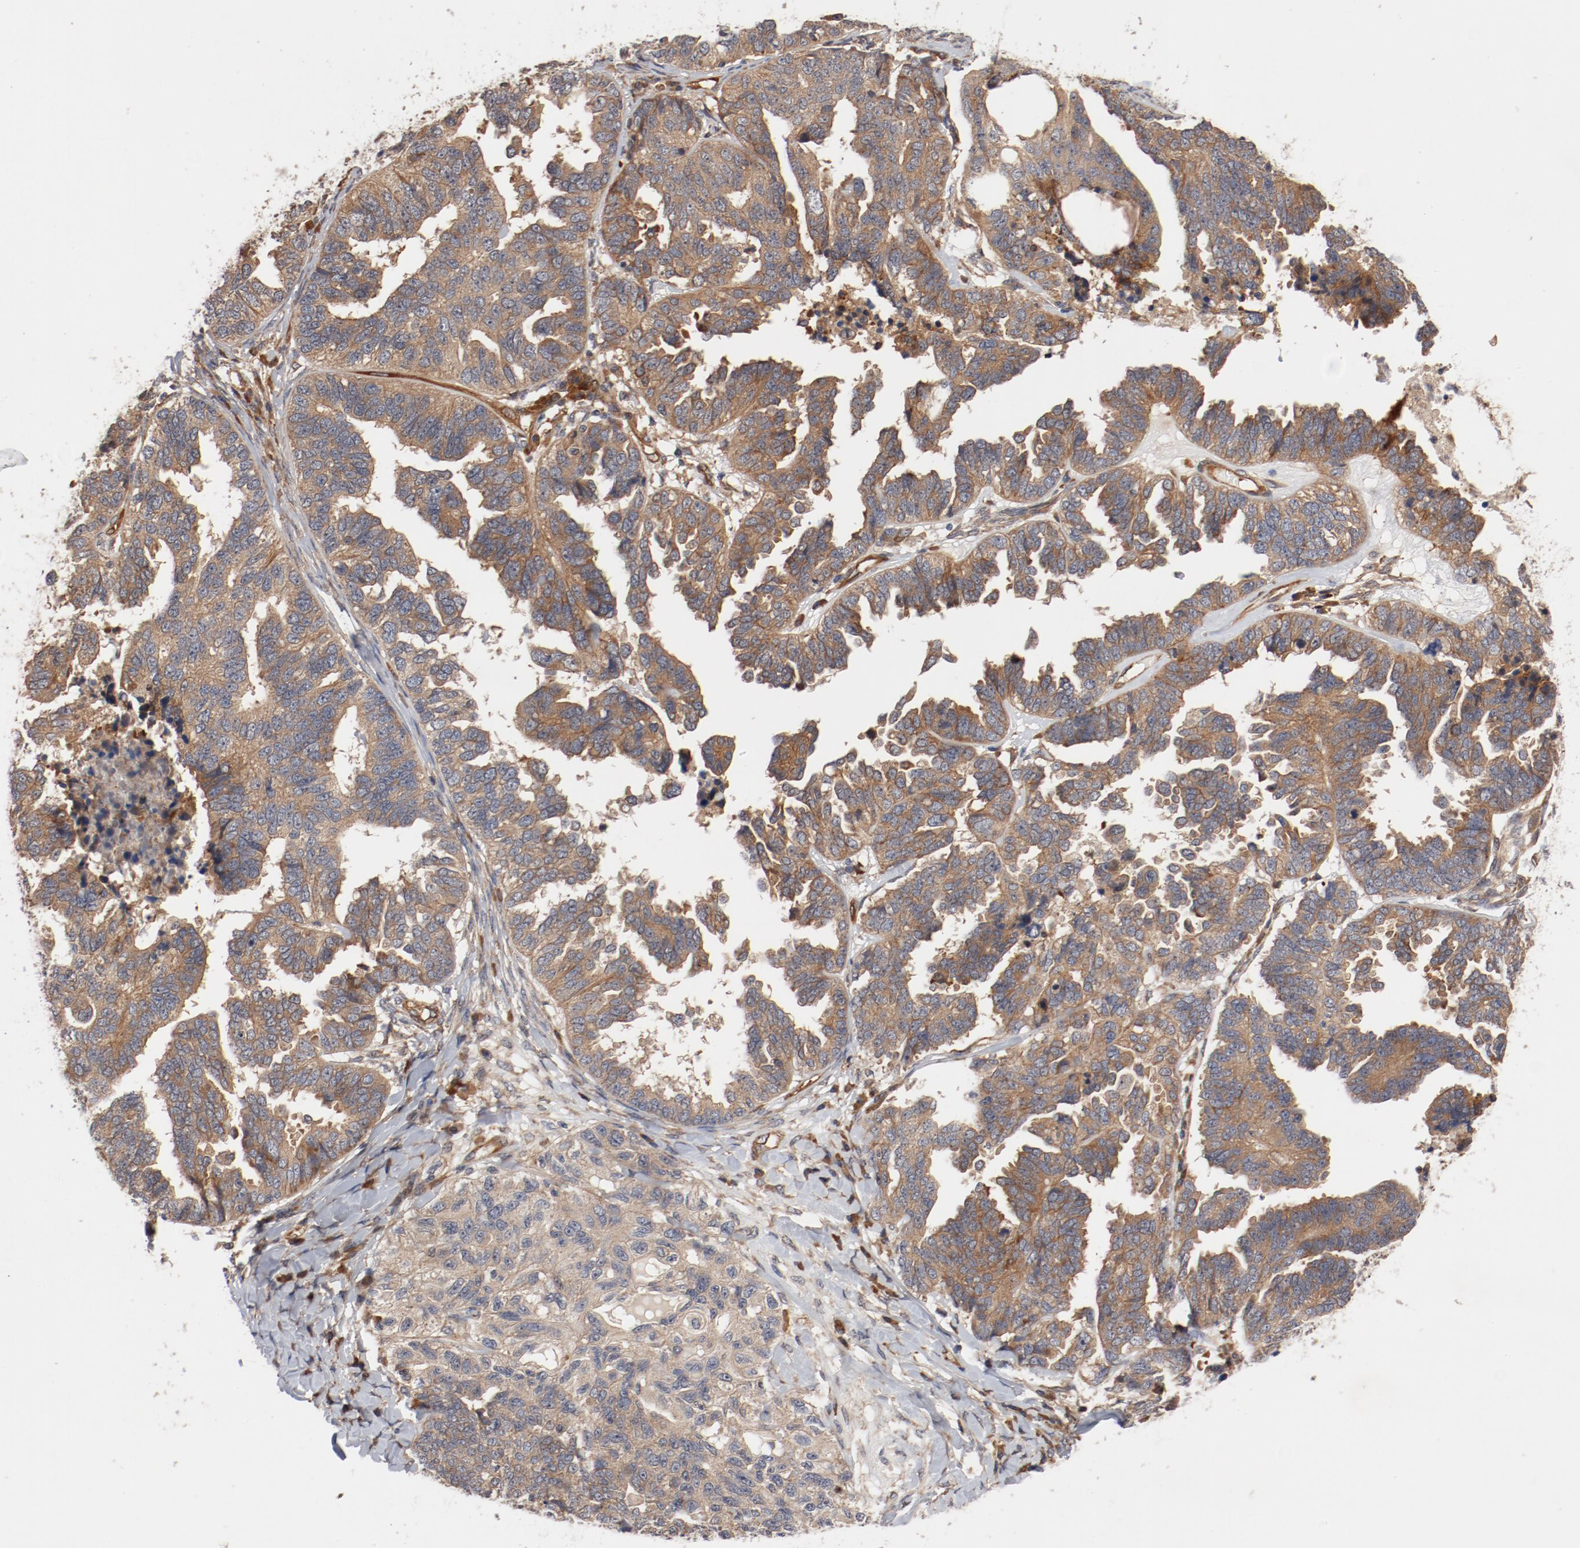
{"staining": {"intensity": "moderate", "quantity": ">75%", "location": "cytoplasmic/membranous"}, "tissue": "ovarian cancer", "cell_type": "Tumor cells", "image_type": "cancer", "snomed": [{"axis": "morphology", "description": "Cystadenocarcinoma, serous, NOS"}, {"axis": "topography", "description": "Ovary"}], "caption": "Tumor cells exhibit medium levels of moderate cytoplasmic/membranous expression in approximately >75% of cells in ovarian cancer.", "gene": "PITPNM2", "patient": {"sex": "female", "age": 82}}